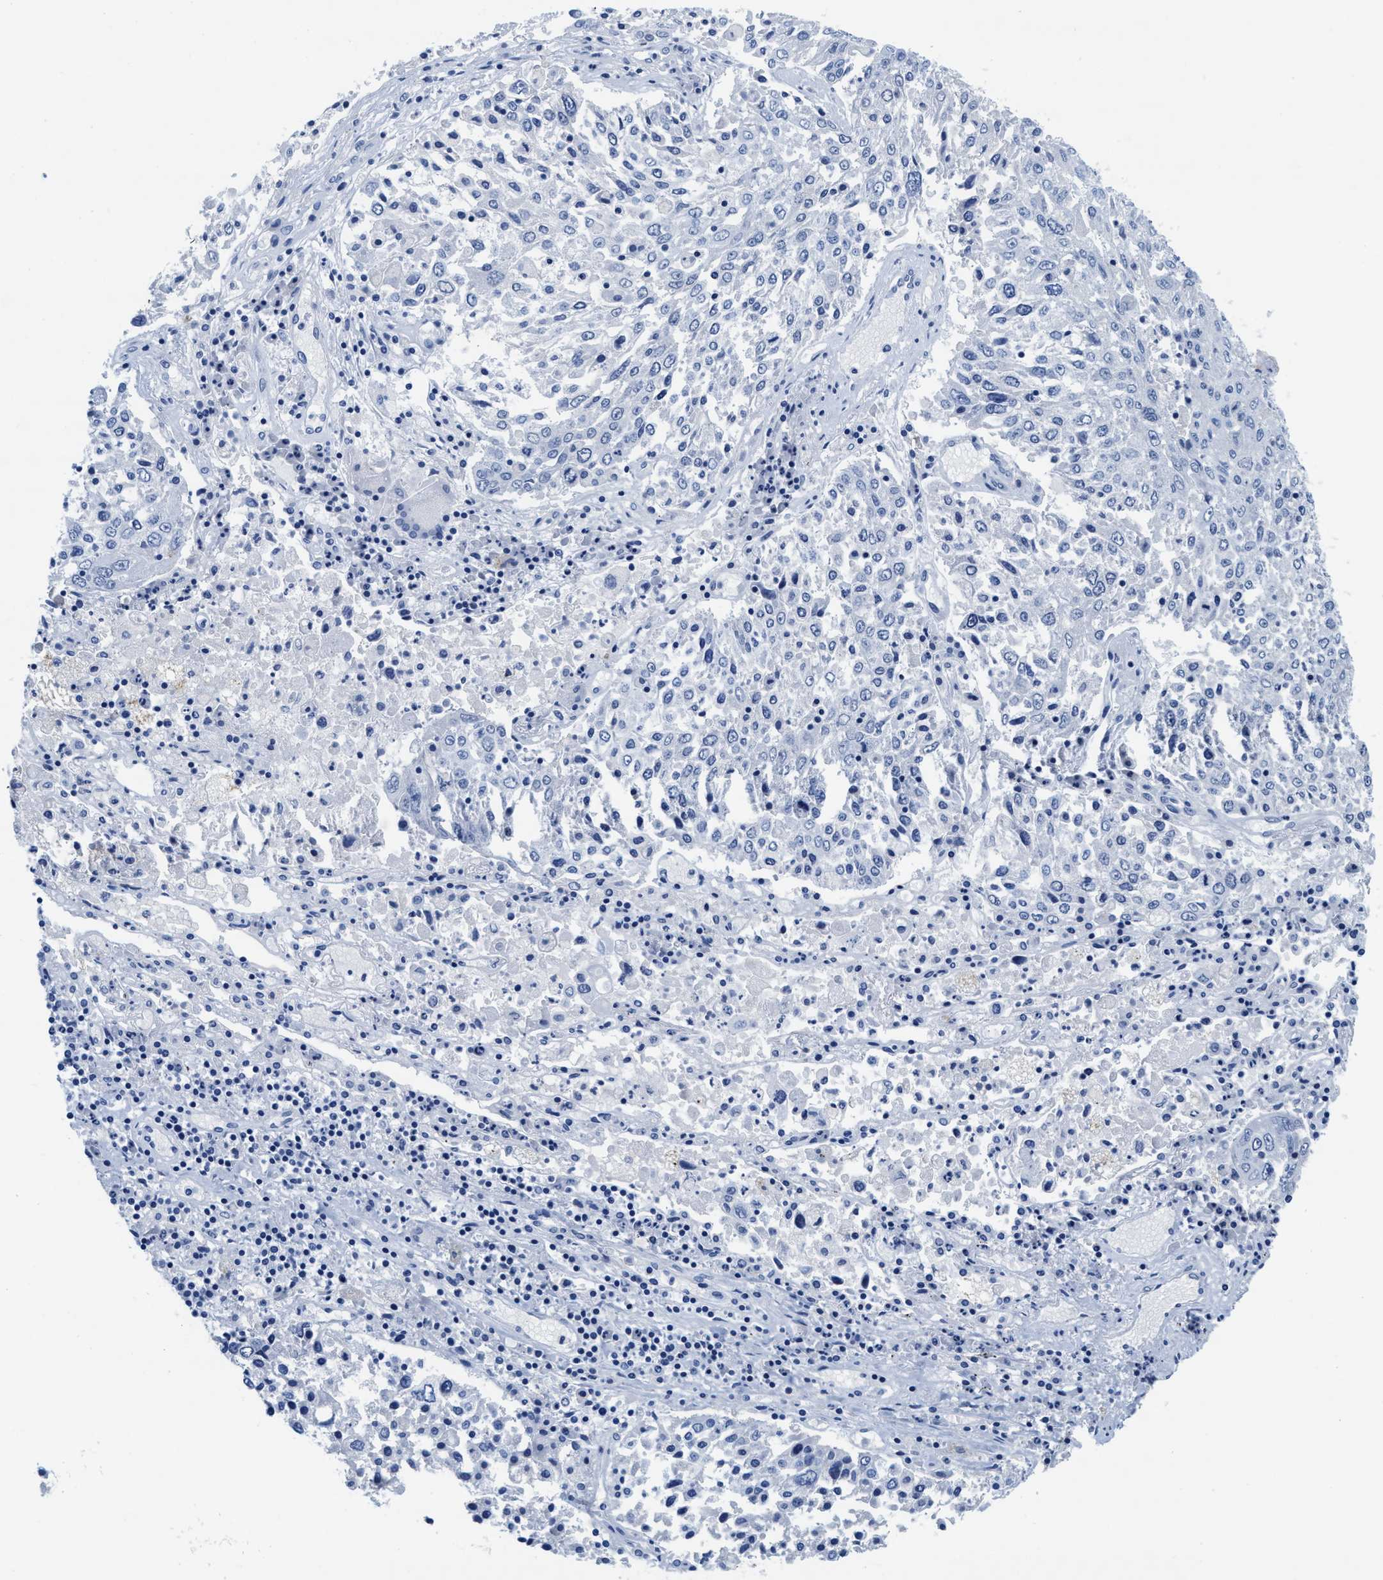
{"staining": {"intensity": "negative", "quantity": "none", "location": "none"}, "tissue": "lung cancer", "cell_type": "Tumor cells", "image_type": "cancer", "snomed": [{"axis": "morphology", "description": "Squamous cell carcinoma, NOS"}, {"axis": "topography", "description": "Lung"}], "caption": "An immunohistochemistry histopathology image of lung cancer (squamous cell carcinoma) is shown. There is no staining in tumor cells of lung cancer (squamous cell carcinoma).", "gene": "TTC3", "patient": {"sex": "male", "age": 65}}